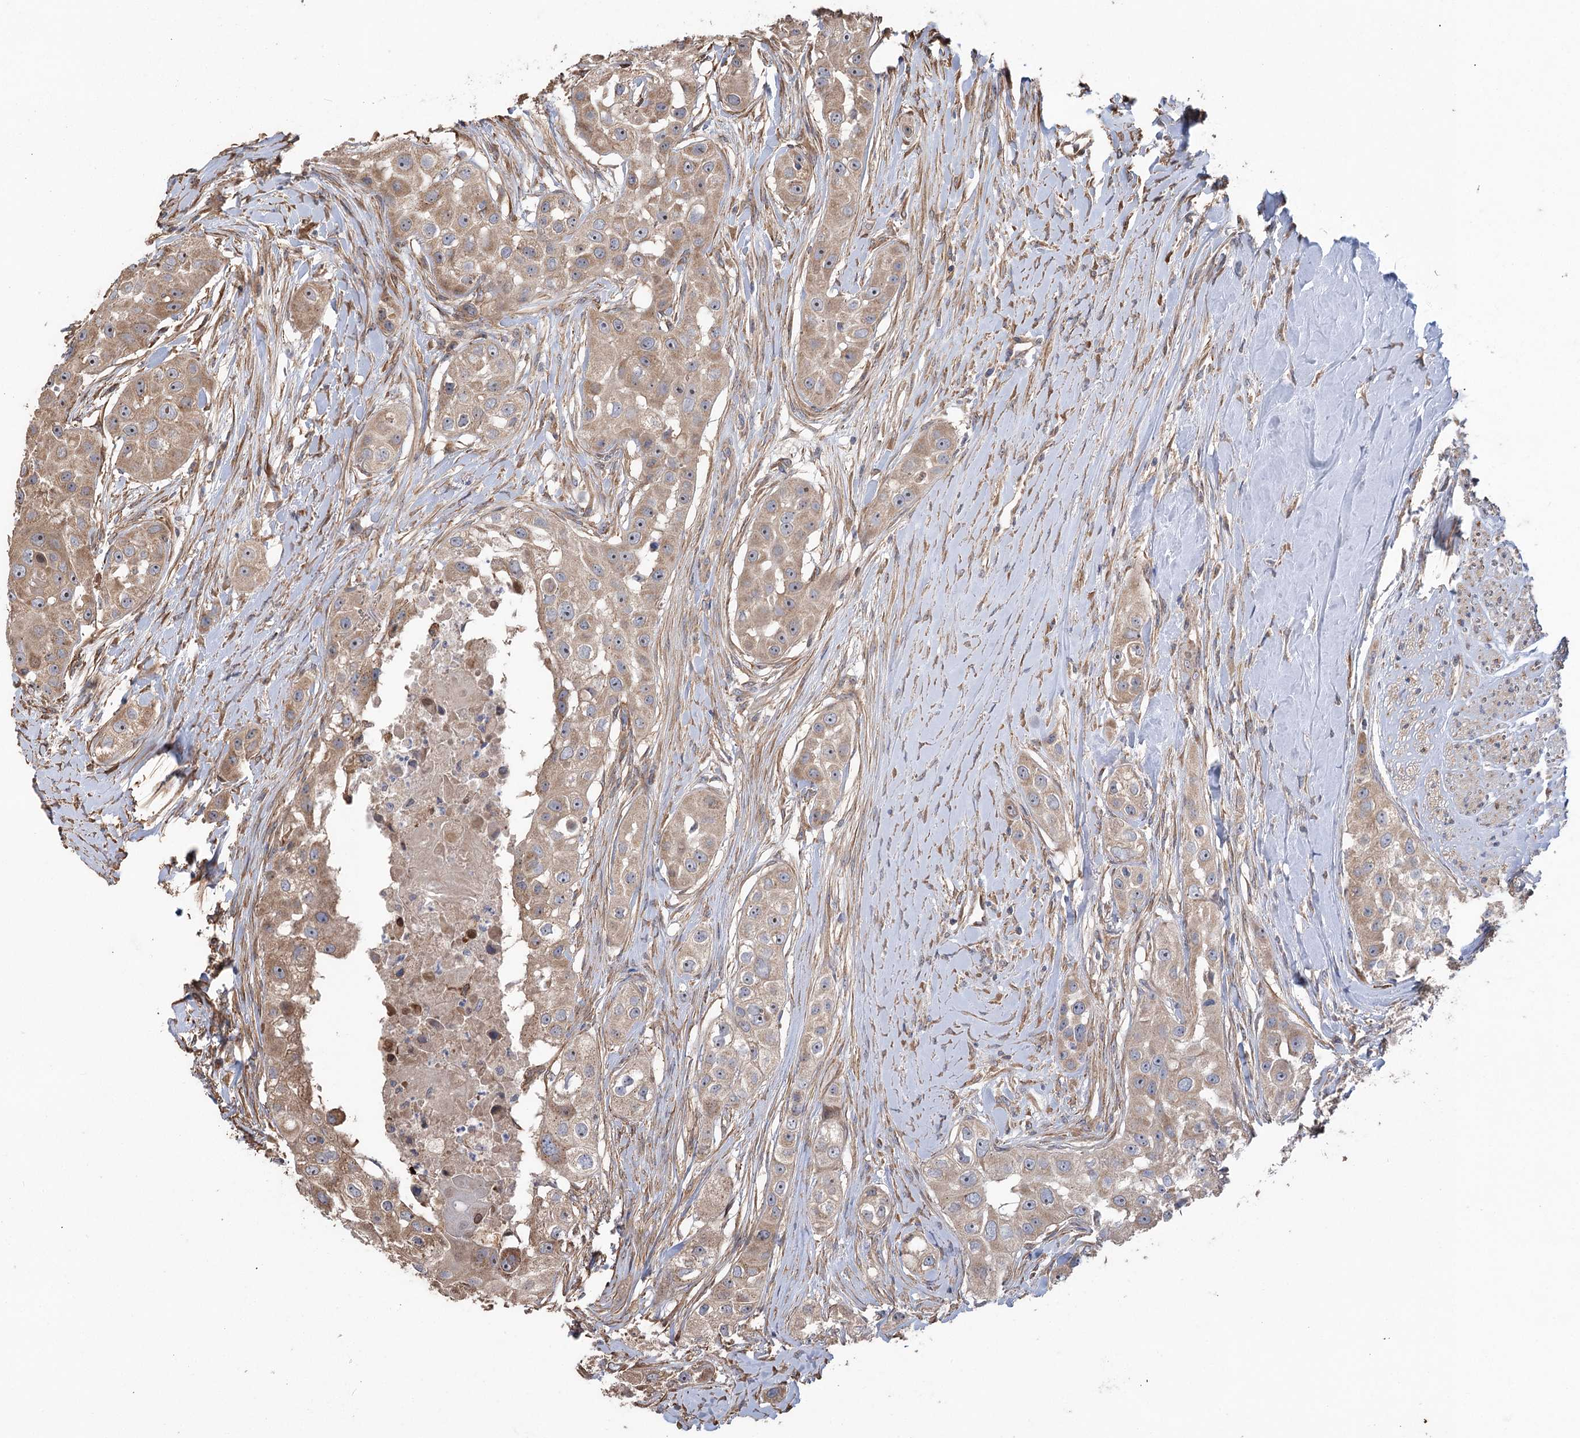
{"staining": {"intensity": "moderate", "quantity": ">75%", "location": "cytoplasmic/membranous,nuclear"}, "tissue": "head and neck cancer", "cell_type": "Tumor cells", "image_type": "cancer", "snomed": [{"axis": "morphology", "description": "Normal tissue, NOS"}, {"axis": "morphology", "description": "Squamous cell carcinoma, NOS"}, {"axis": "topography", "description": "Skeletal muscle"}, {"axis": "topography", "description": "Head-Neck"}], "caption": "Head and neck cancer (squamous cell carcinoma) stained with DAB immunohistochemistry (IHC) shows medium levels of moderate cytoplasmic/membranous and nuclear positivity in about >75% of tumor cells.", "gene": "RWDD4", "patient": {"sex": "male", "age": 51}}